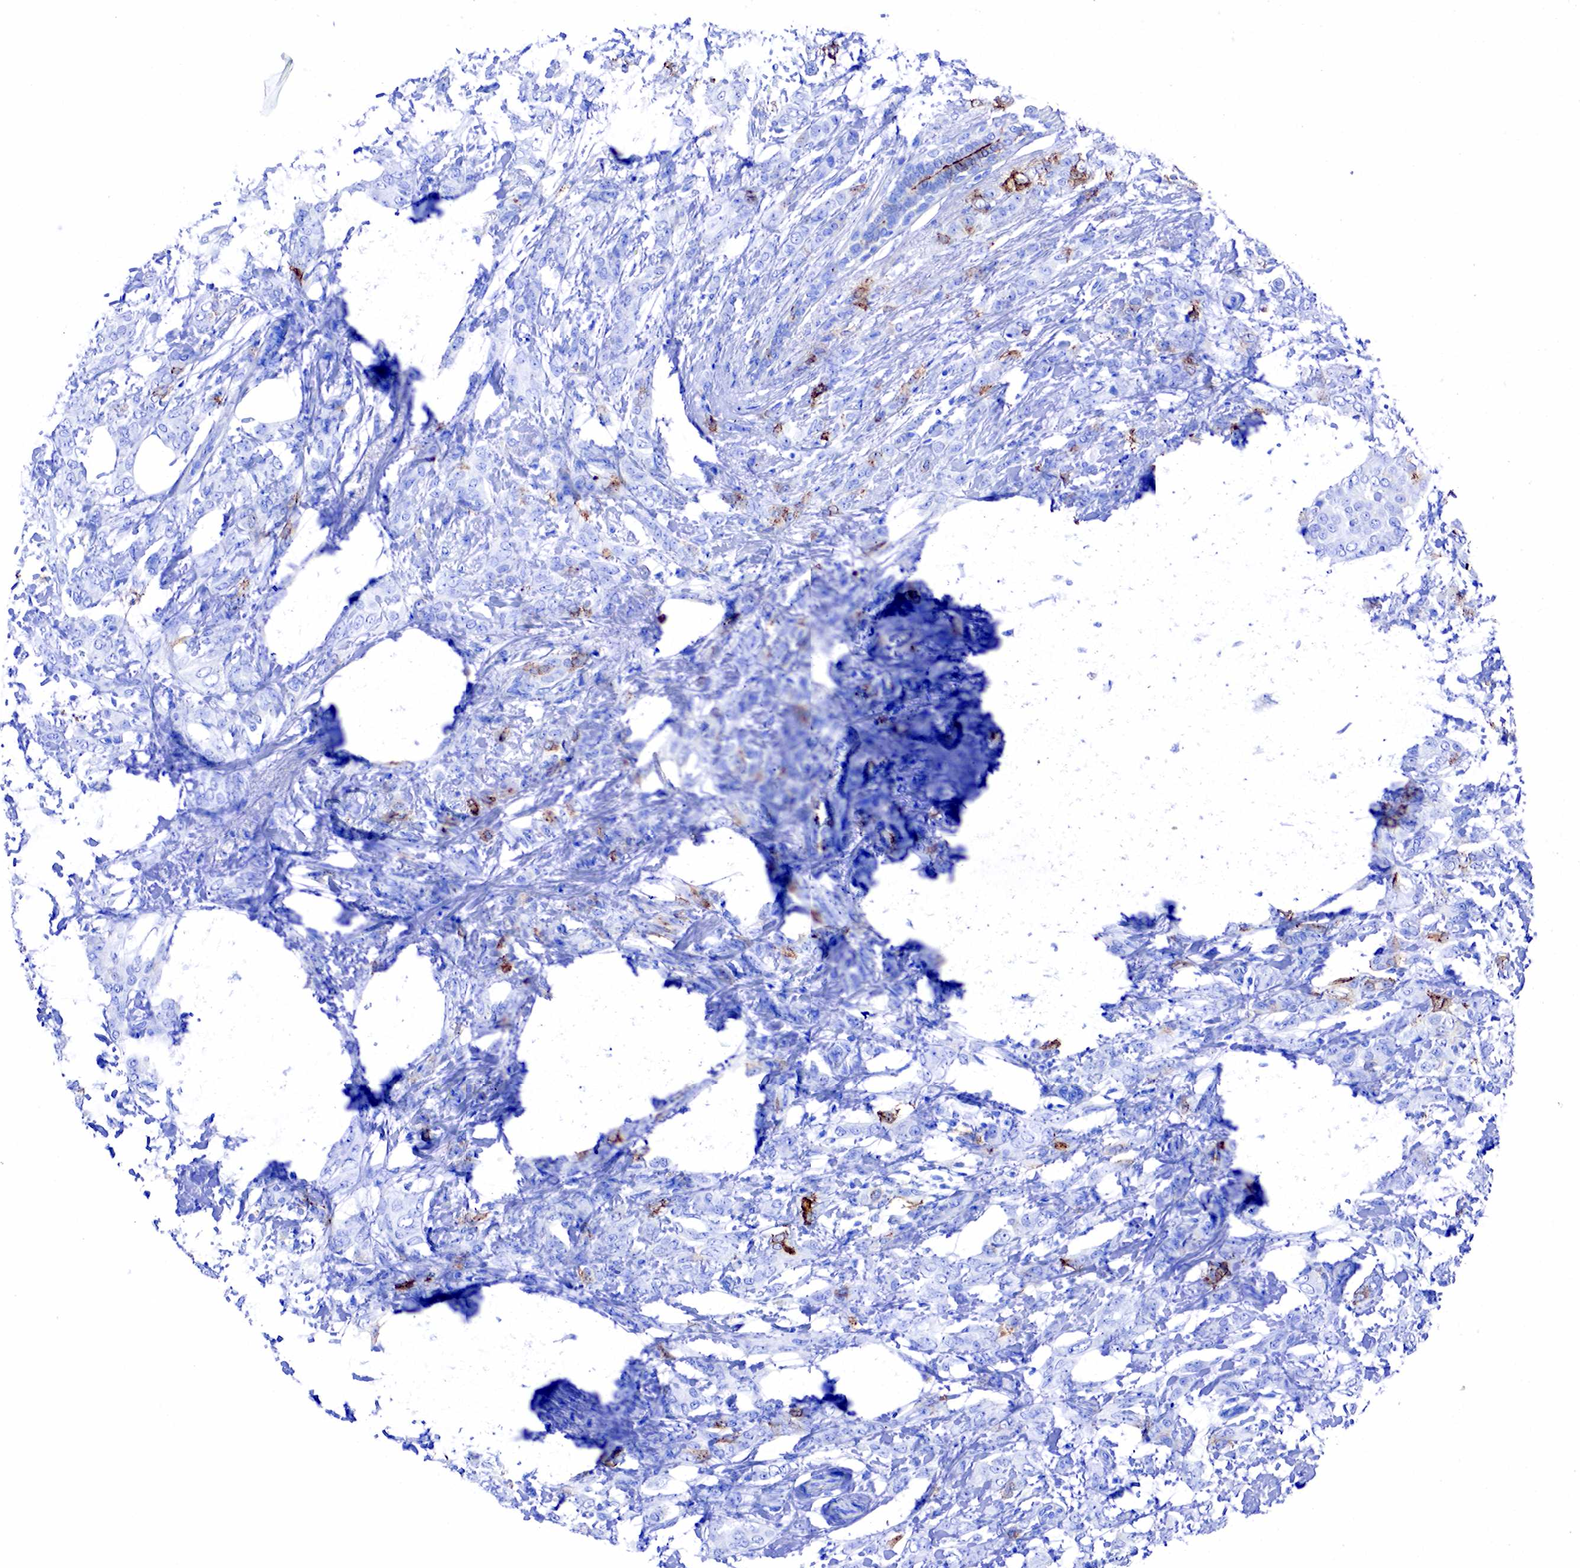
{"staining": {"intensity": "strong", "quantity": "<25%", "location": "cytoplasmic/membranous"}, "tissue": "breast cancer", "cell_type": "Tumor cells", "image_type": "cancer", "snomed": [{"axis": "morphology", "description": "Duct carcinoma"}, {"axis": "topography", "description": "Breast"}], "caption": "Breast cancer (intraductal carcinoma) was stained to show a protein in brown. There is medium levels of strong cytoplasmic/membranous positivity in approximately <25% of tumor cells.", "gene": "FUT4", "patient": {"sex": "female", "age": 53}}